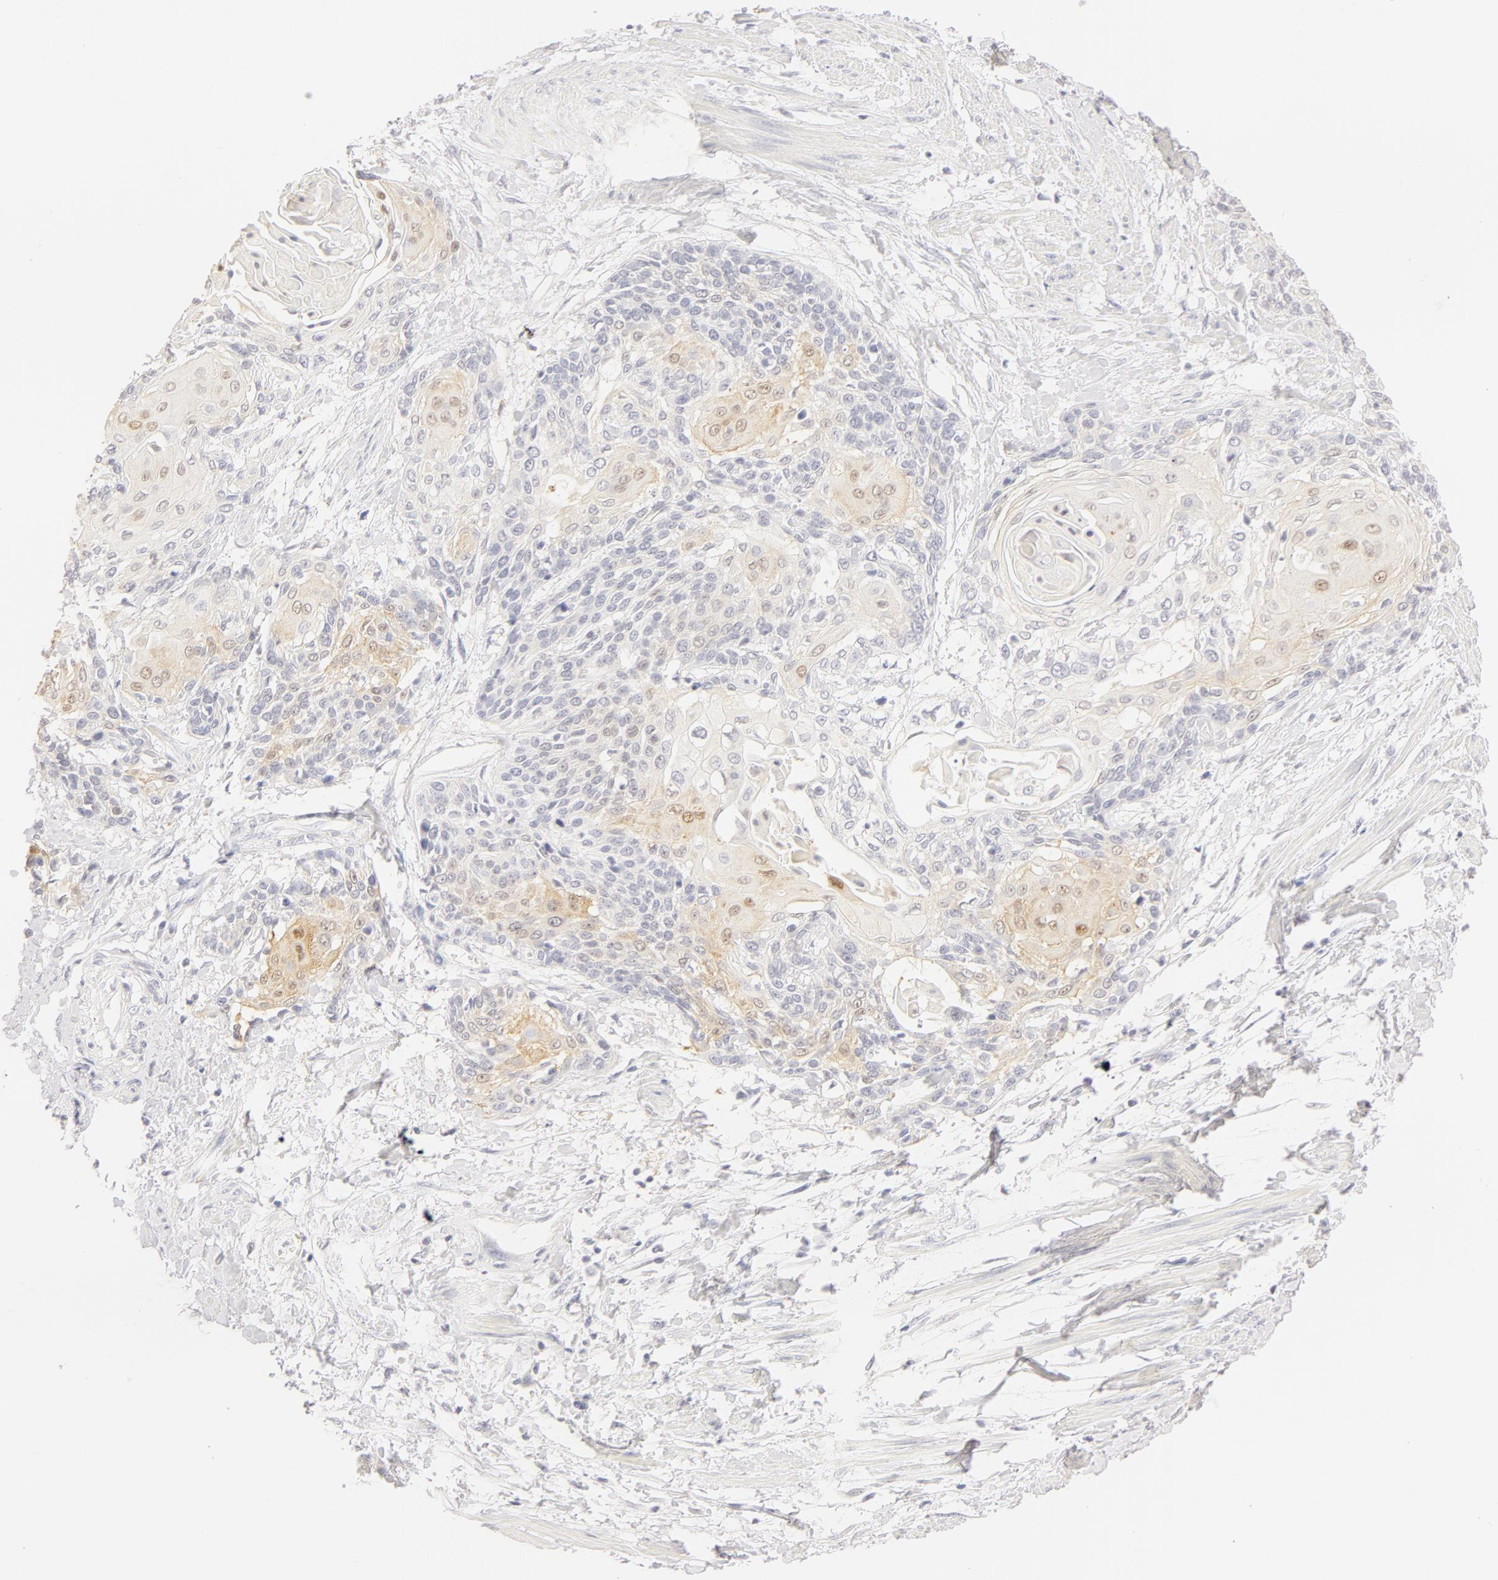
{"staining": {"intensity": "negative", "quantity": "none", "location": "none"}, "tissue": "cervical cancer", "cell_type": "Tumor cells", "image_type": "cancer", "snomed": [{"axis": "morphology", "description": "Squamous cell carcinoma, NOS"}, {"axis": "topography", "description": "Cervix"}], "caption": "This photomicrograph is of squamous cell carcinoma (cervical) stained with IHC to label a protein in brown with the nuclei are counter-stained blue. There is no positivity in tumor cells.", "gene": "LGALS7B", "patient": {"sex": "female", "age": 57}}